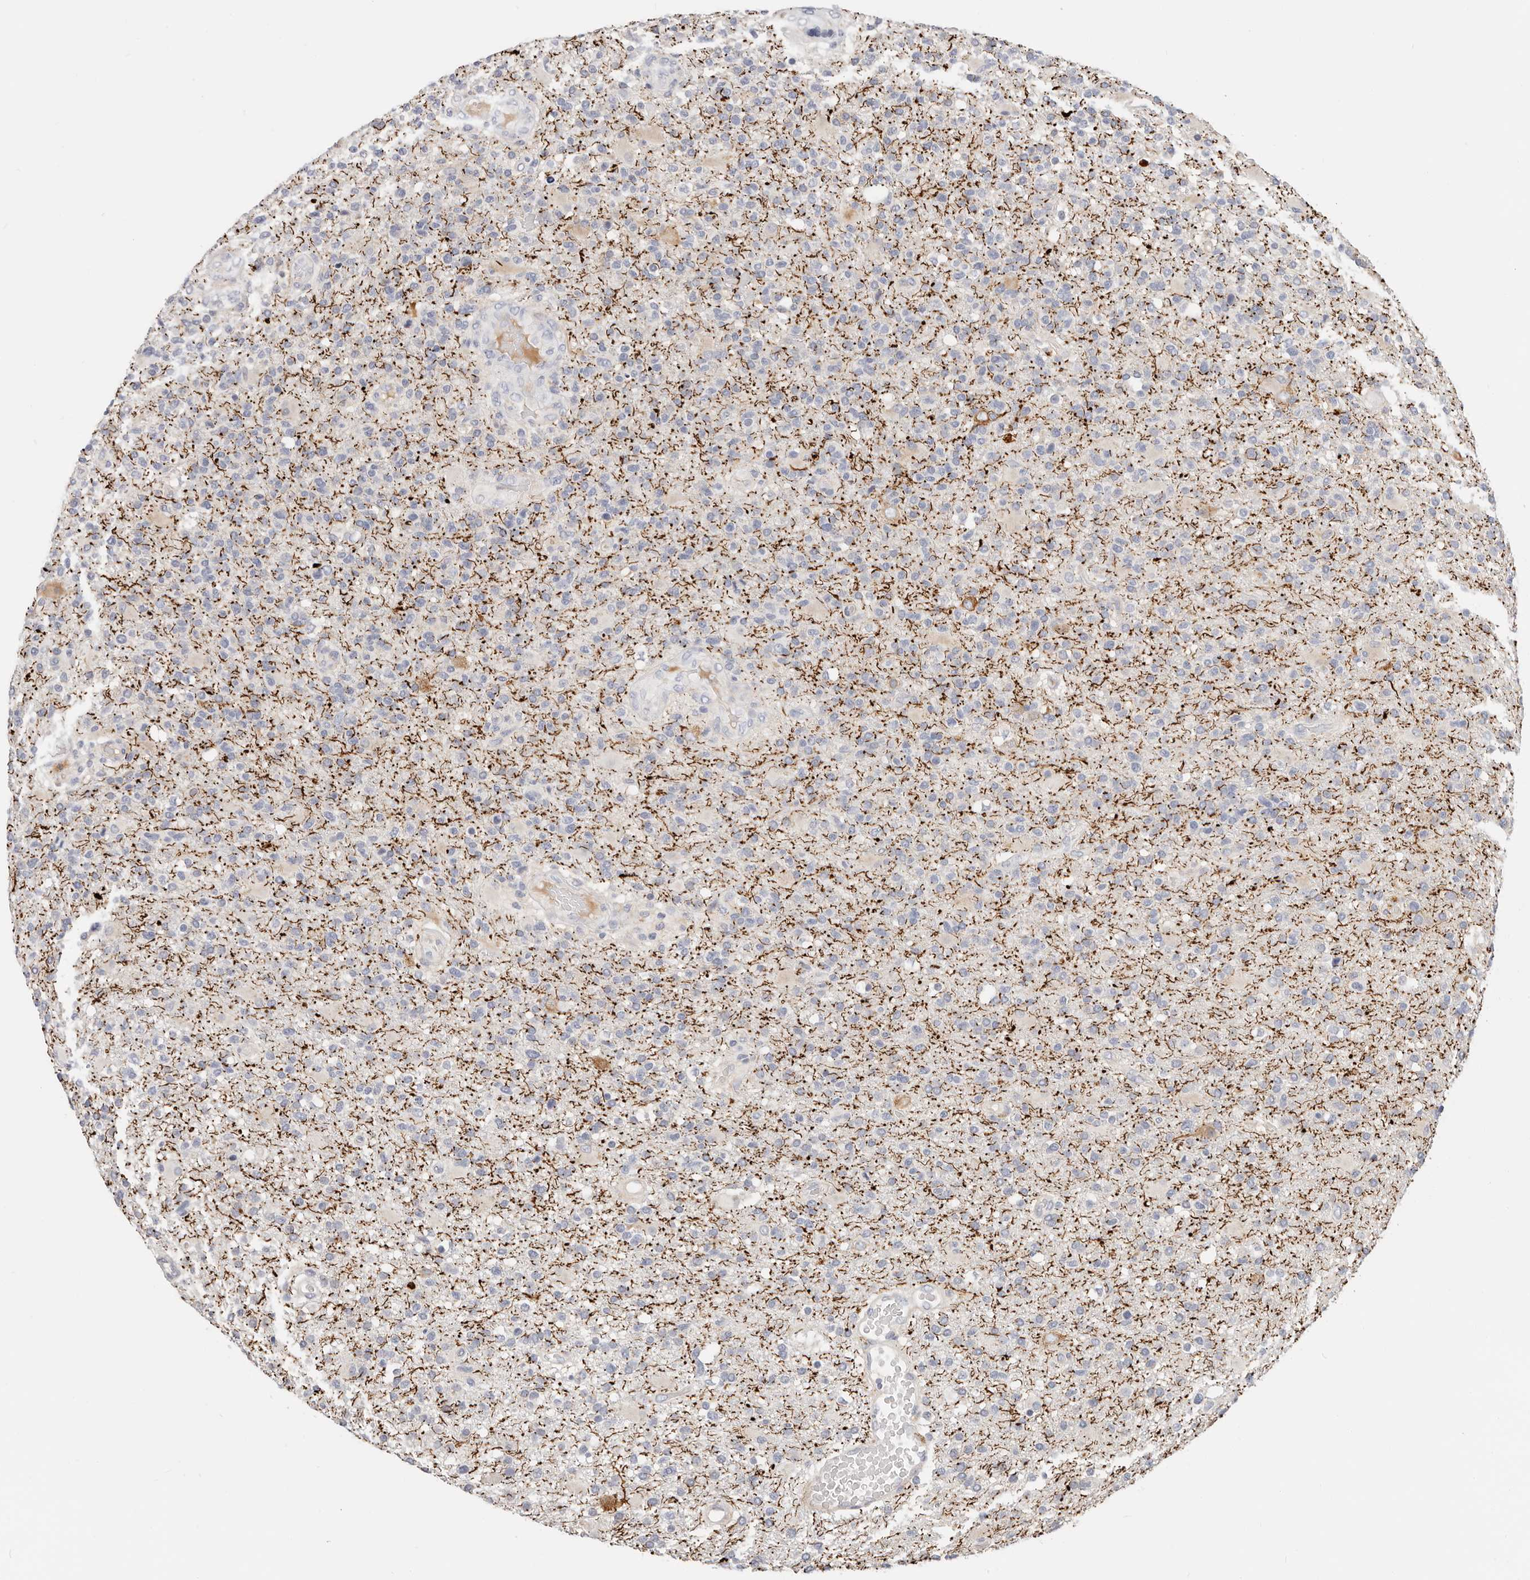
{"staining": {"intensity": "negative", "quantity": "none", "location": "none"}, "tissue": "glioma", "cell_type": "Tumor cells", "image_type": "cancer", "snomed": [{"axis": "morphology", "description": "Glioma, malignant, High grade"}, {"axis": "topography", "description": "Brain"}], "caption": "This is an immunohistochemistry (IHC) image of glioma. There is no expression in tumor cells.", "gene": "ZRANB1", "patient": {"sex": "male", "age": 72}}